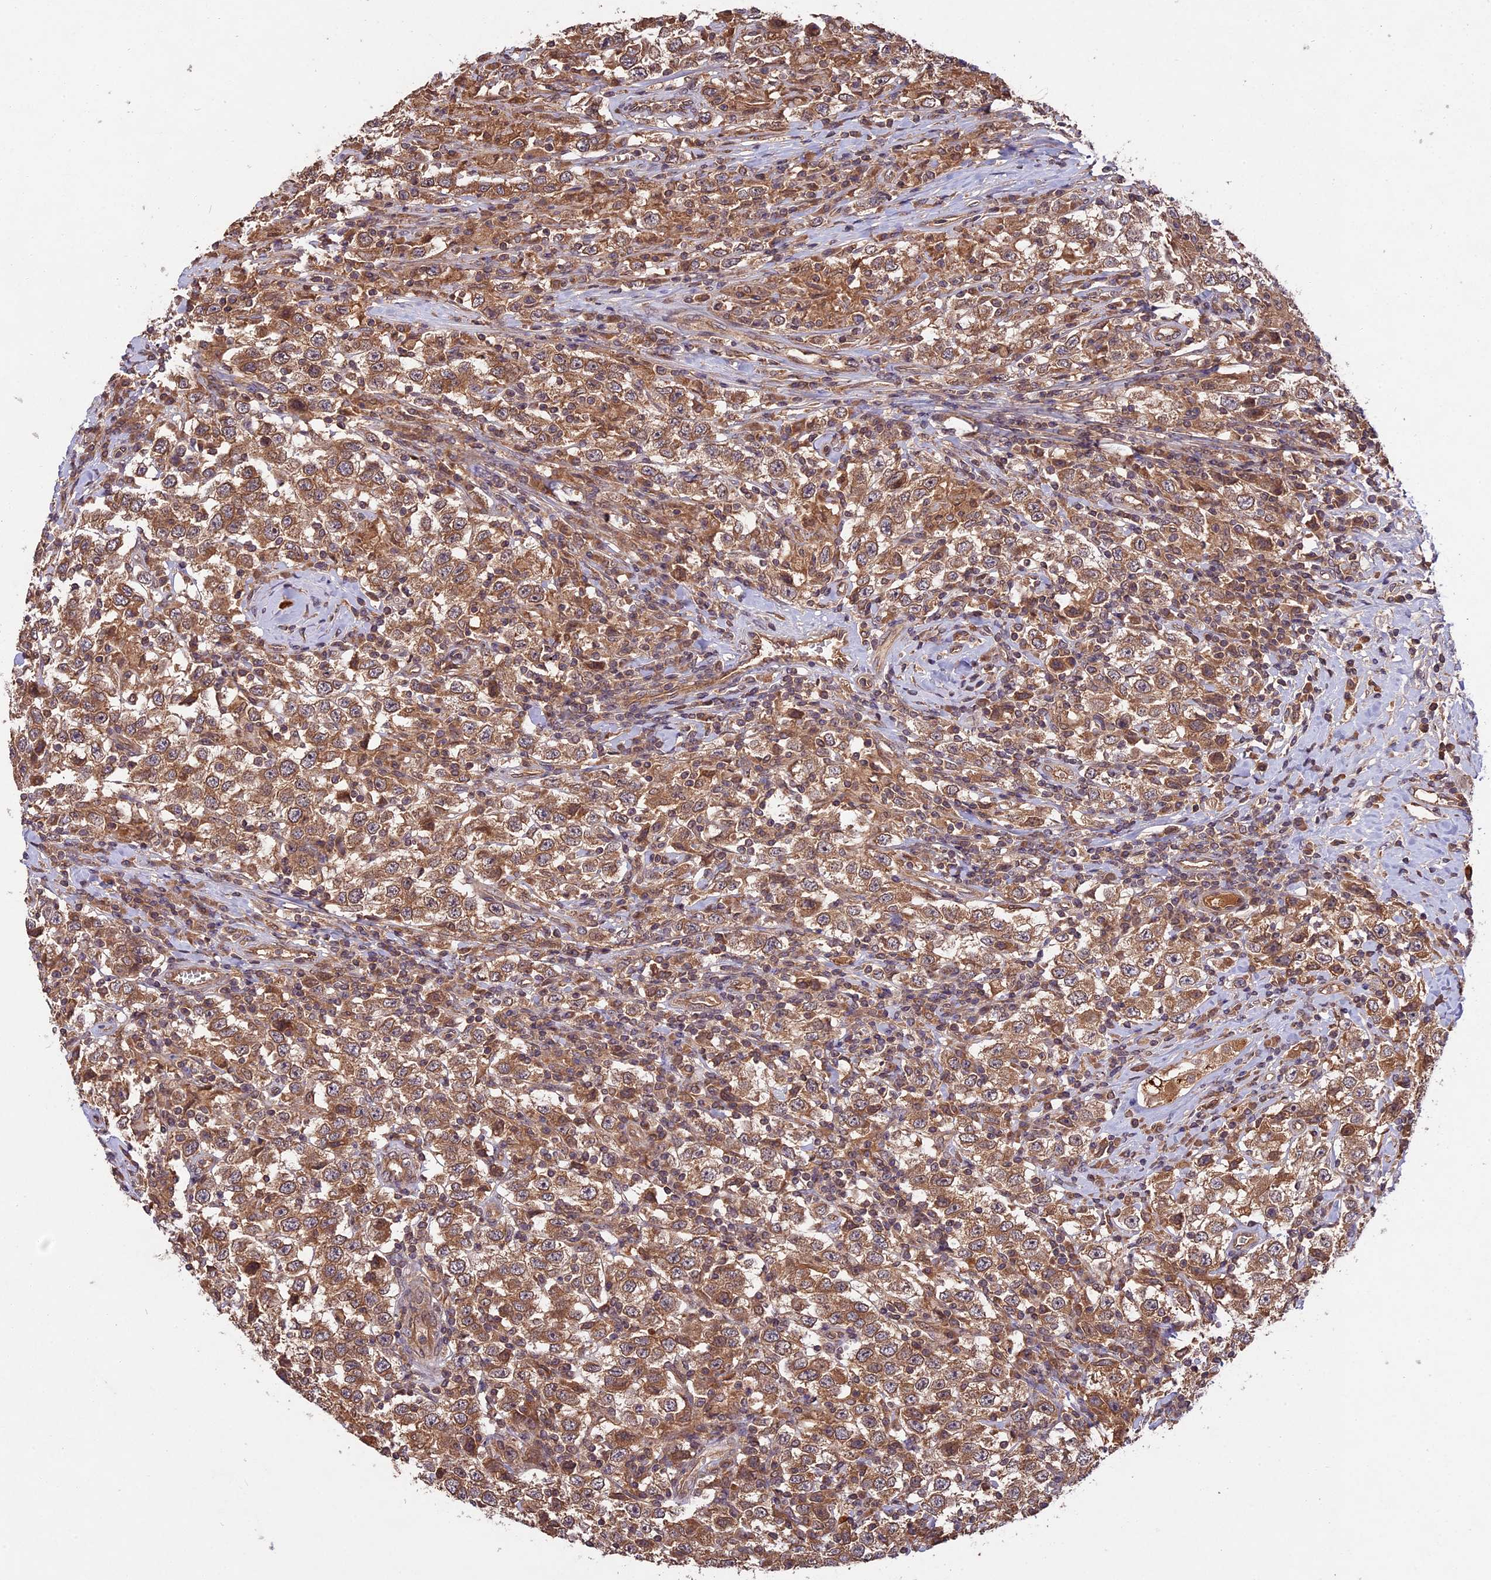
{"staining": {"intensity": "moderate", "quantity": ">75%", "location": "cytoplasmic/membranous"}, "tissue": "testis cancer", "cell_type": "Tumor cells", "image_type": "cancer", "snomed": [{"axis": "morphology", "description": "Seminoma, NOS"}, {"axis": "topography", "description": "Testis"}], "caption": "The photomicrograph demonstrates staining of testis cancer, revealing moderate cytoplasmic/membranous protein positivity (brown color) within tumor cells.", "gene": "CHAC1", "patient": {"sex": "male", "age": 41}}